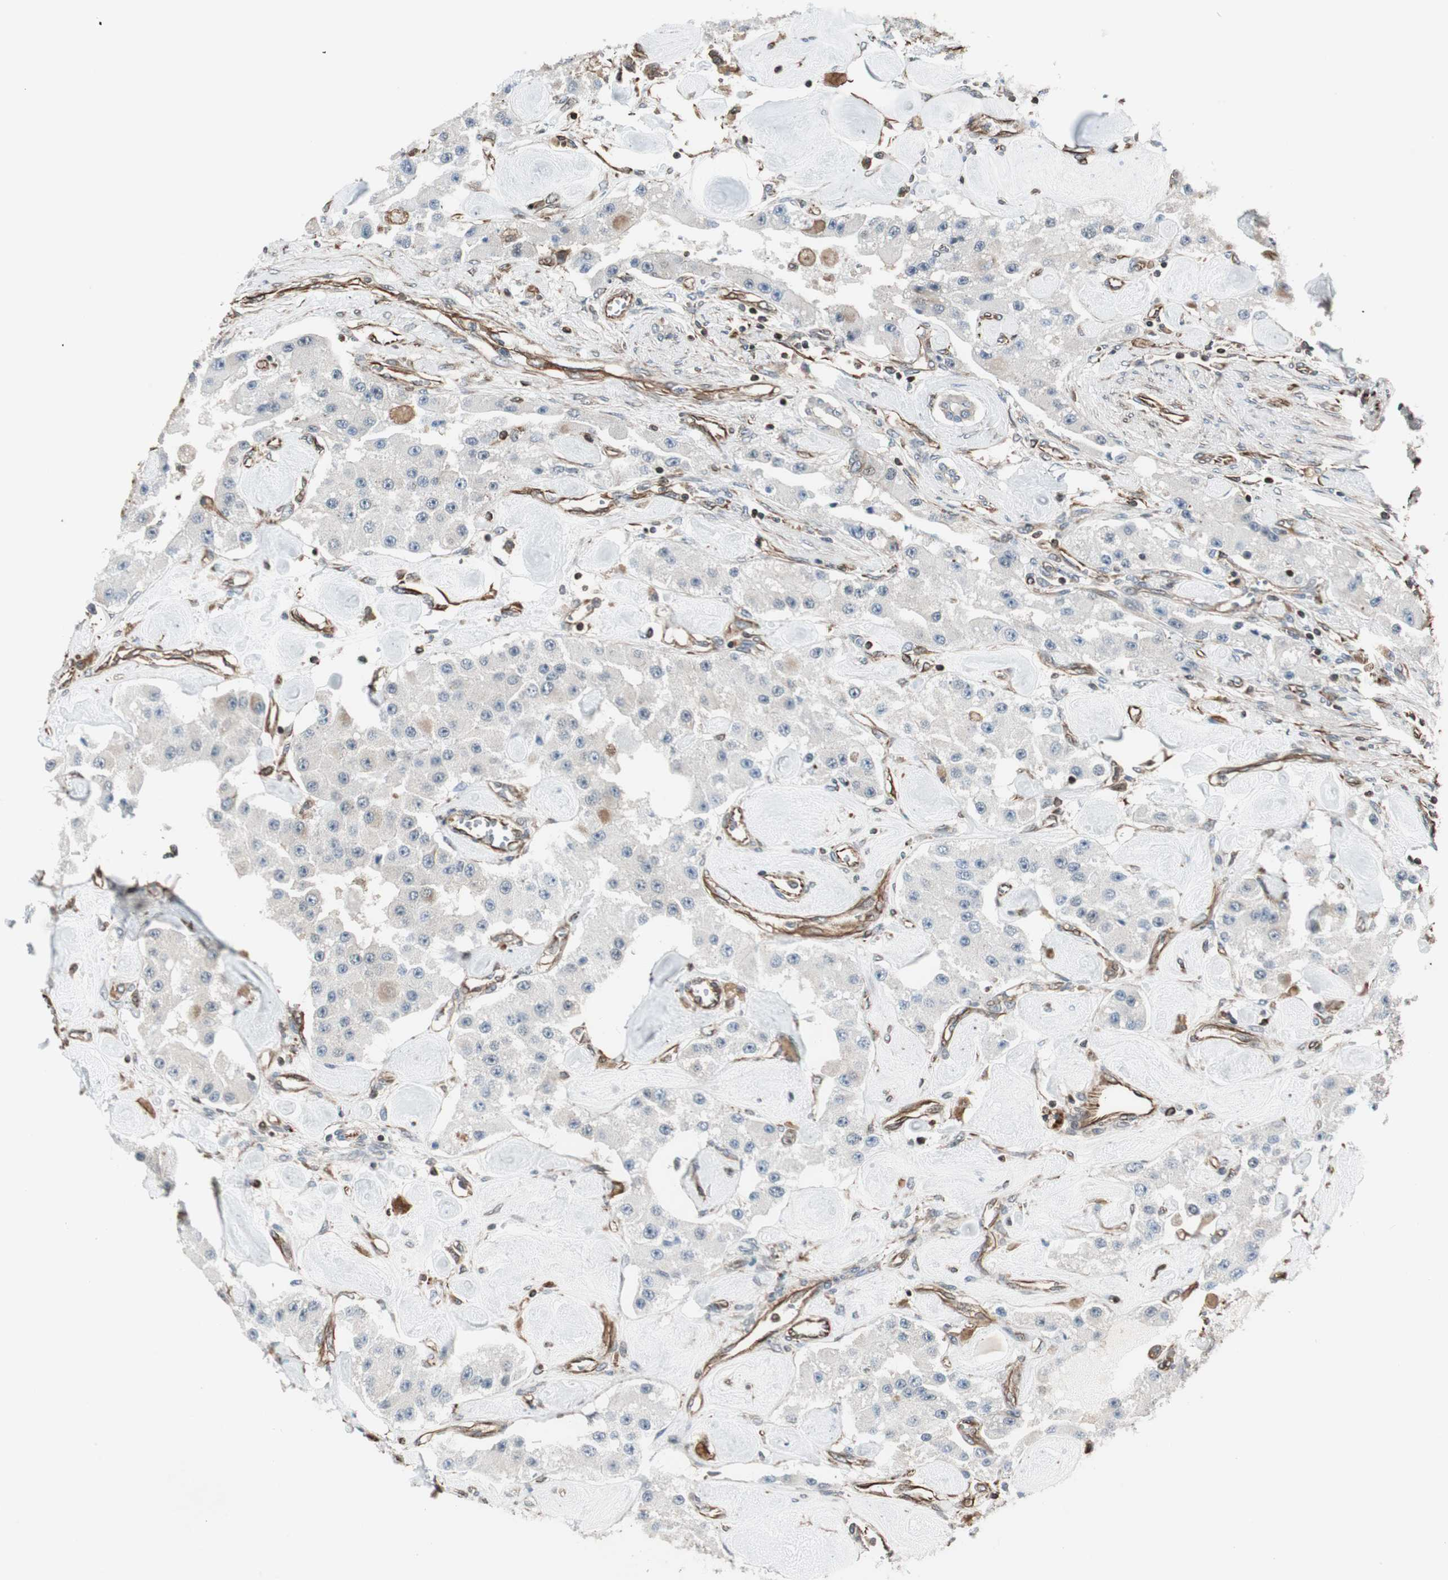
{"staining": {"intensity": "negative", "quantity": "none", "location": "none"}, "tissue": "carcinoid", "cell_type": "Tumor cells", "image_type": "cancer", "snomed": [{"axis": "morphology", "description": "Carcinoid, malignant, NOS"}, {"axis": "topography", "description": "Pancreas"}], "caption": "Human carcinoid stained for a protein using immunohistochemistry shows no staining in tumor cells.", "gene": "MAD2L2", "patient": {"sex": "male", "age": 41}}